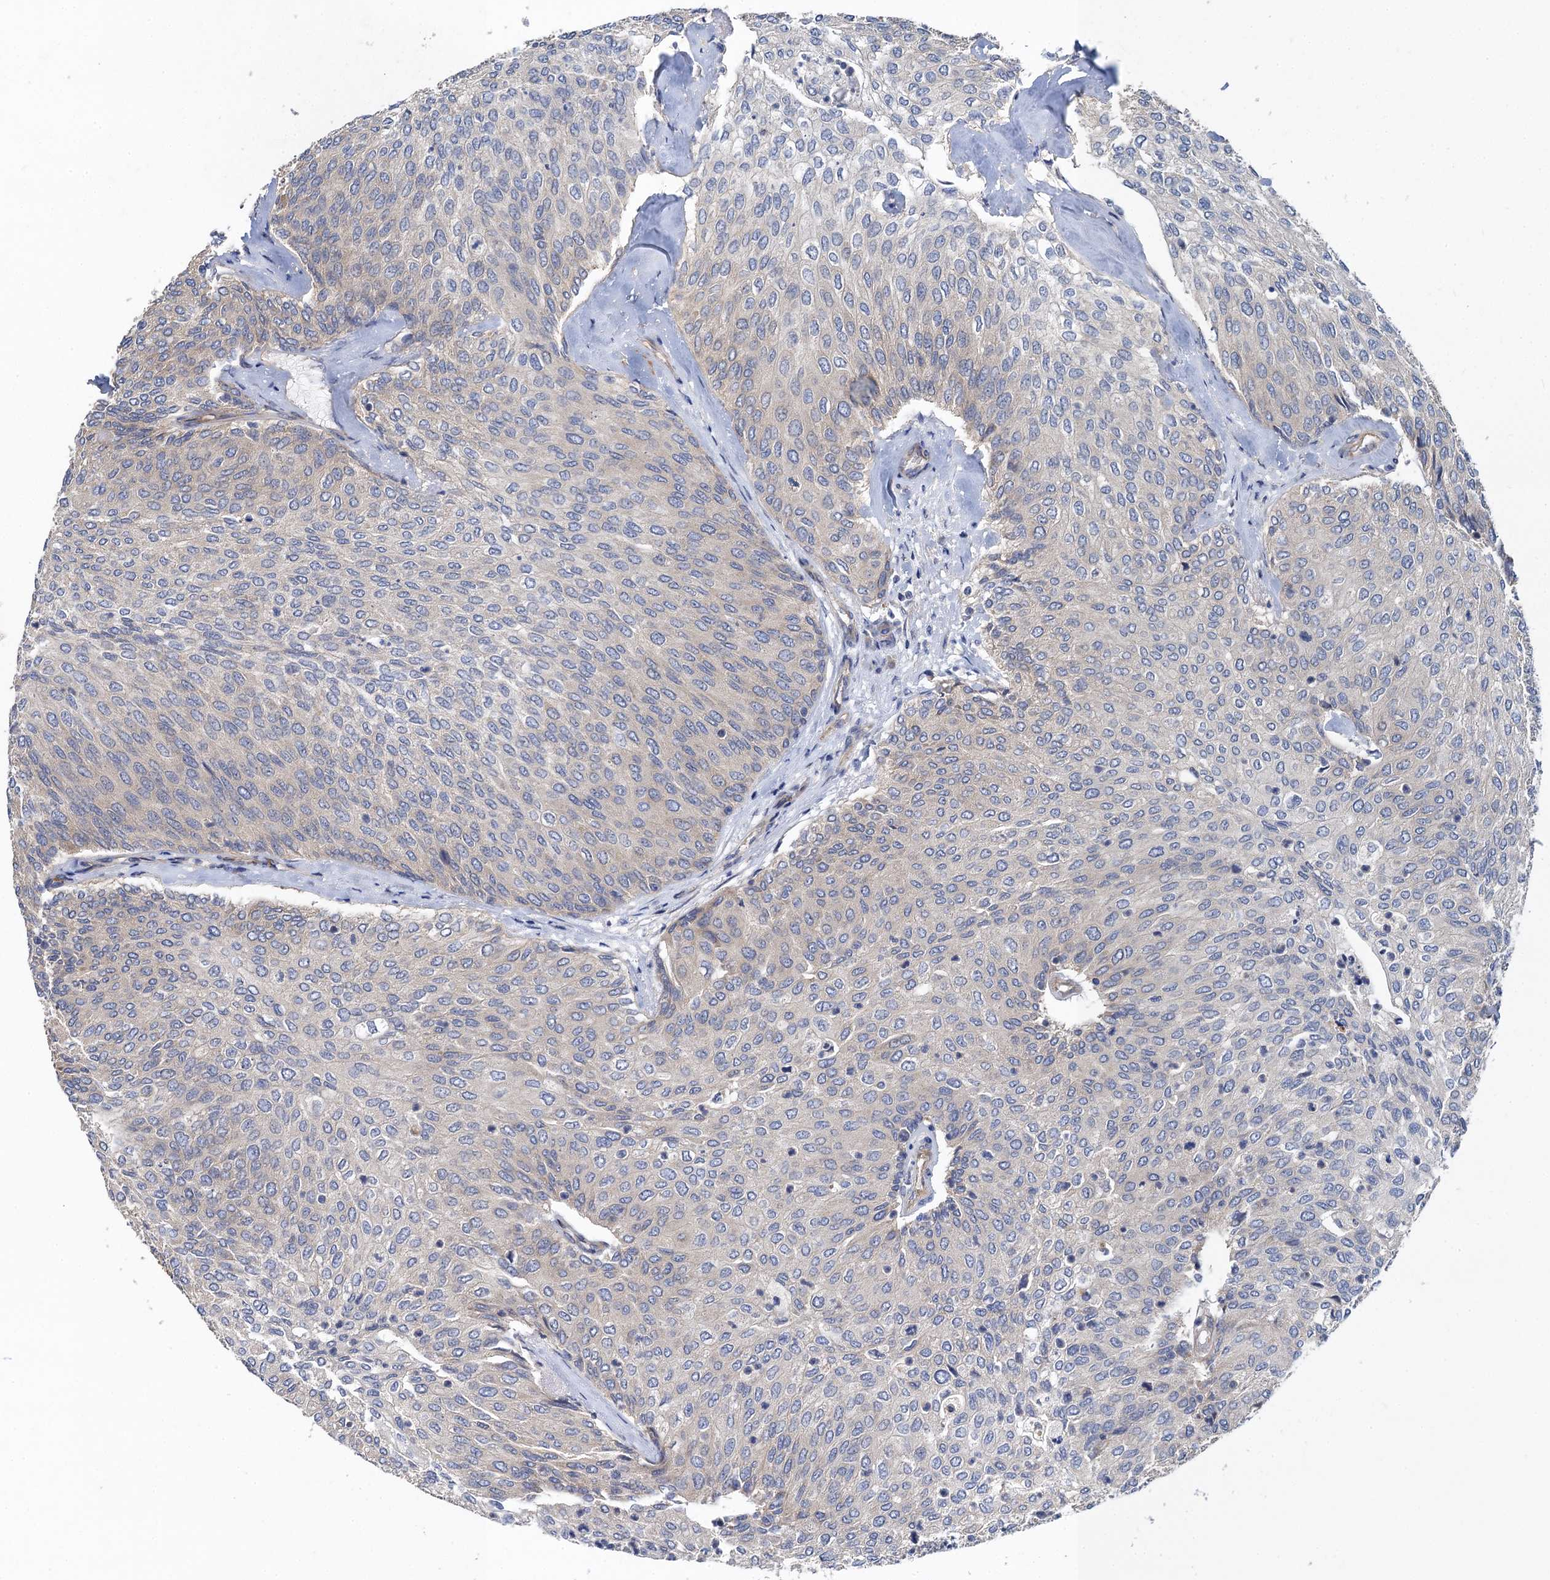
{"staining": {"intensity": "moderate", "quantity": "25%-75%", "location": "cytoplasmic/membranous"}, "tissue": "urothelial cancer", "cell_type": "Tumor cells", "image_type": "cancer", "snomed": [{"axis": "morphology", "description": "Urothelial carcinoma, Low grade"}, {"axis": "topography", "description": "Urinary bladder"}], "caption": "This is an image of immunohistochemistry staining of urothelial carcinoma (low-grade), which shows moderate positivity in the cytoplasmic/membranous of tumor cells.", "gene": "PJA2", "patient": {"sex": "female", "age": 79}}